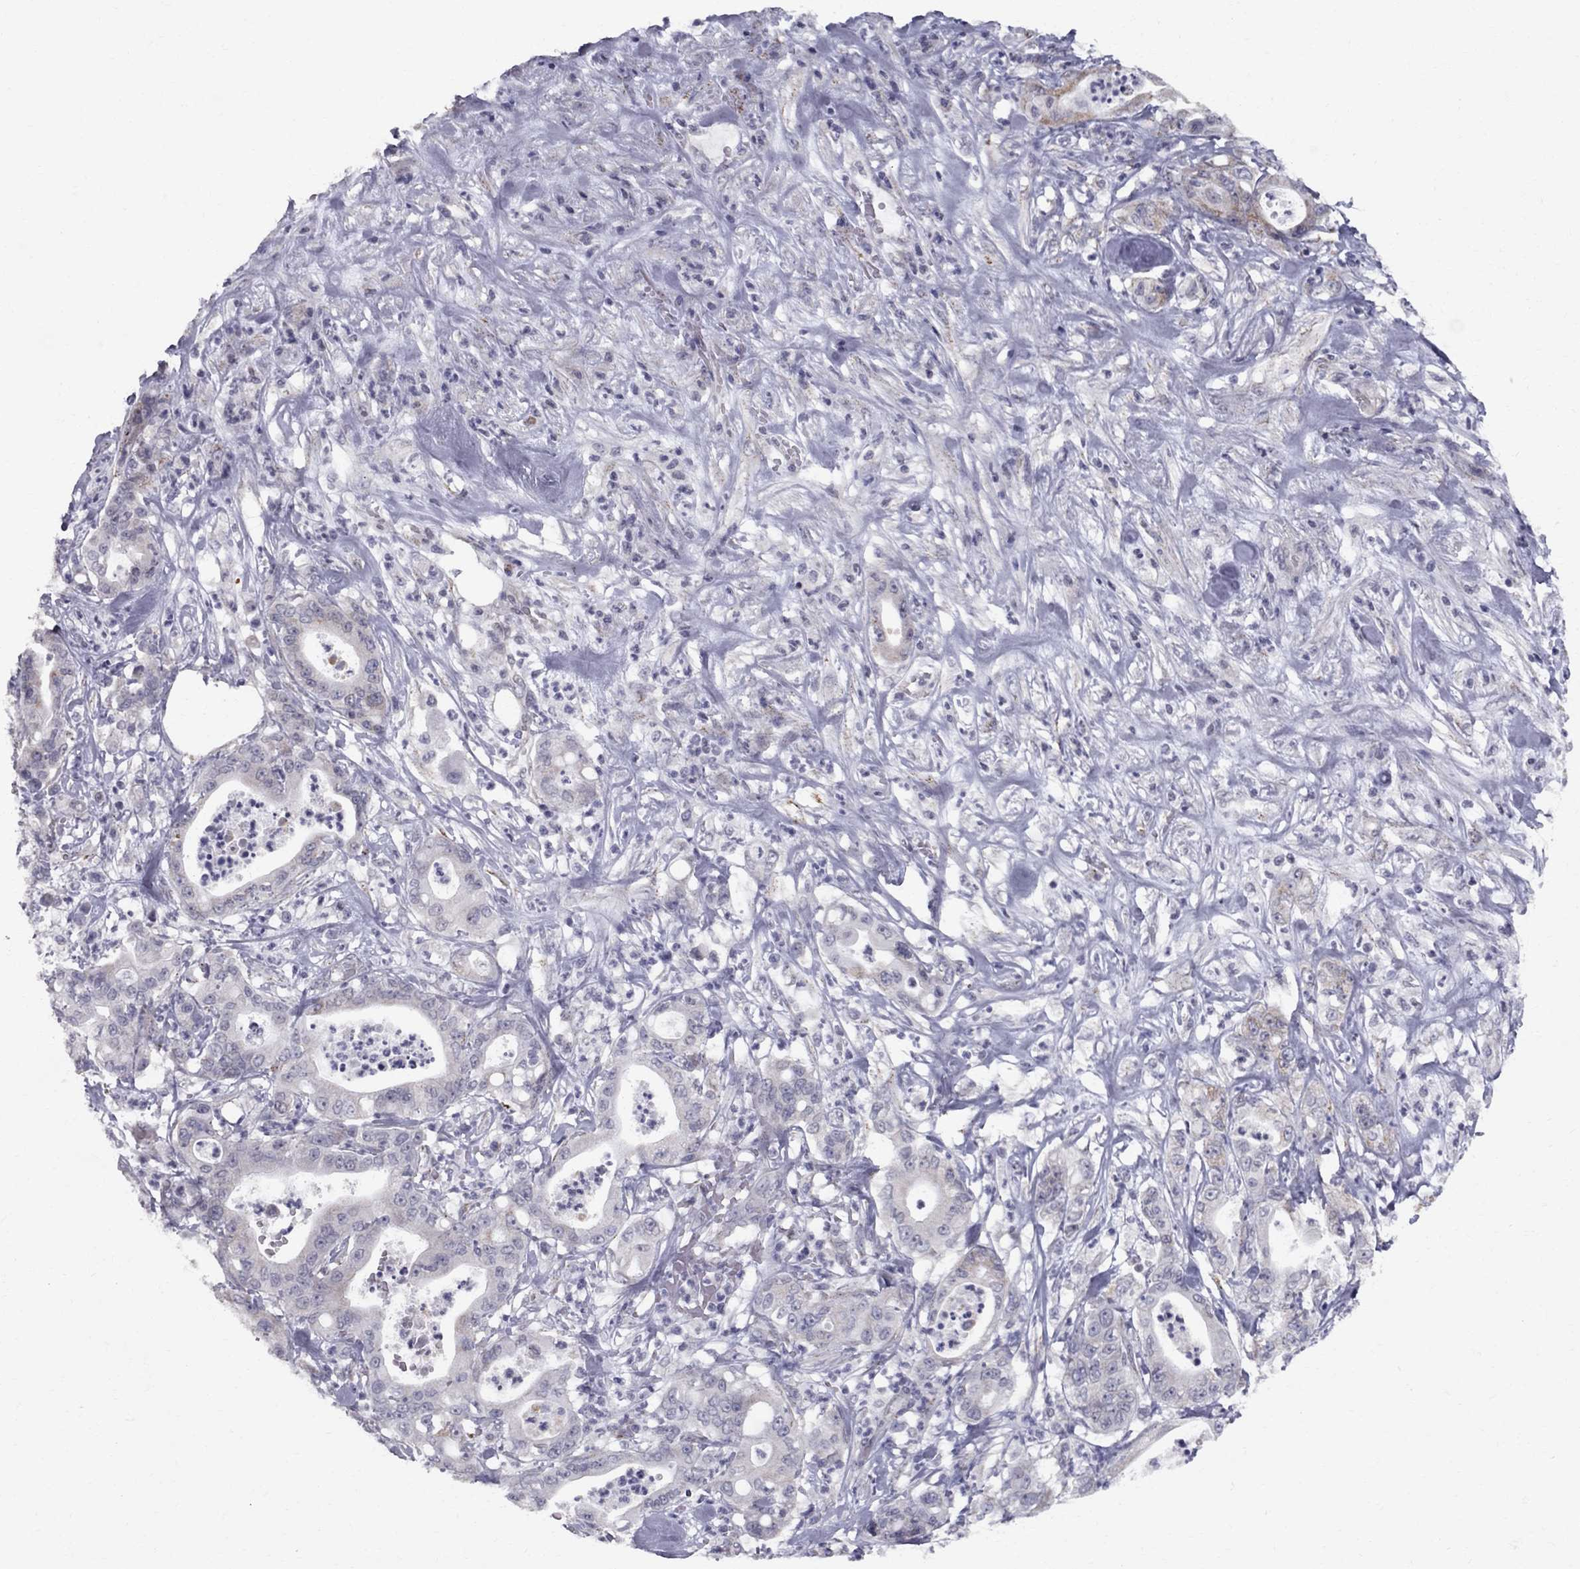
{"staining": {"intensity": "negative", "quantity": "none", "location": "none"}, "tissue": "pancreatic cancer", "cell_type": "Tumor cells", "image_type": "cancer", "snomed": [{"axis": "morphology", "description": "Adenocarcinoma, NOS"}, {"axis": "topography", "description": "Pancreas"}], "caption": "Tumor cells show no significant expression in pancreatic cancer.", "gene": "CLIC6", "patient": {"sex": "male", "age": 71}}